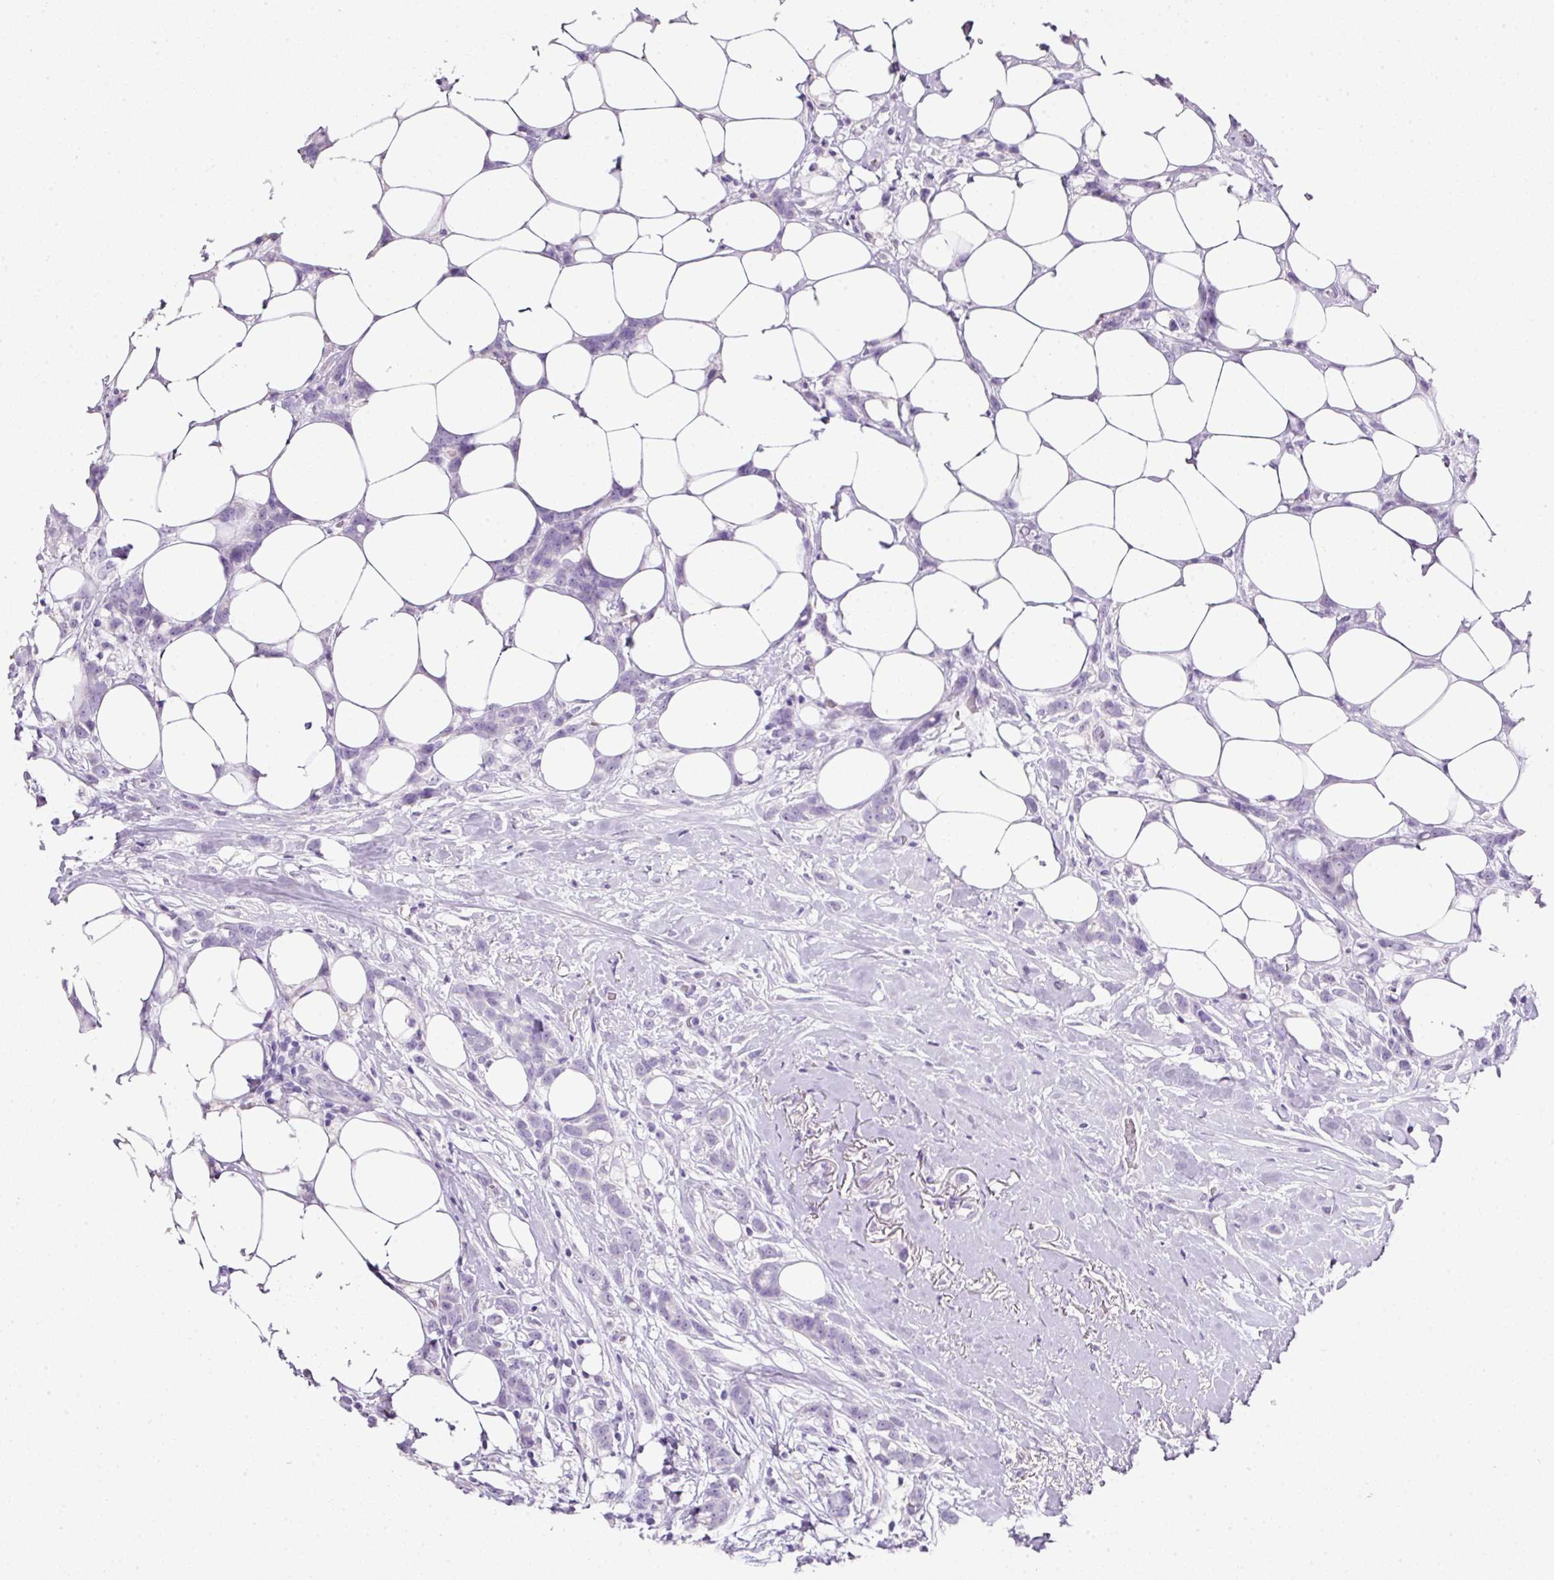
{"staining": {"intensity": "negative", "quantity": "none", "location": "none"}, "tissue": "breast cancer", "cell_type": "Tumor cells", "image_type": "cancer", "snomed": [{"axis": "morphology", "description": "Duct carcinoma"}, {"axis": "topography", "description": "Breast"}], "caption": "Tumor cells show no significant staining in breast cancer (infiltrating ductal carcinoma). The staining is performed using DAB brown chromogen with nuclei counter-stained in using hematoxylin.", "gene": "BSND", "patient": {"sex": "female", "age": 80}}